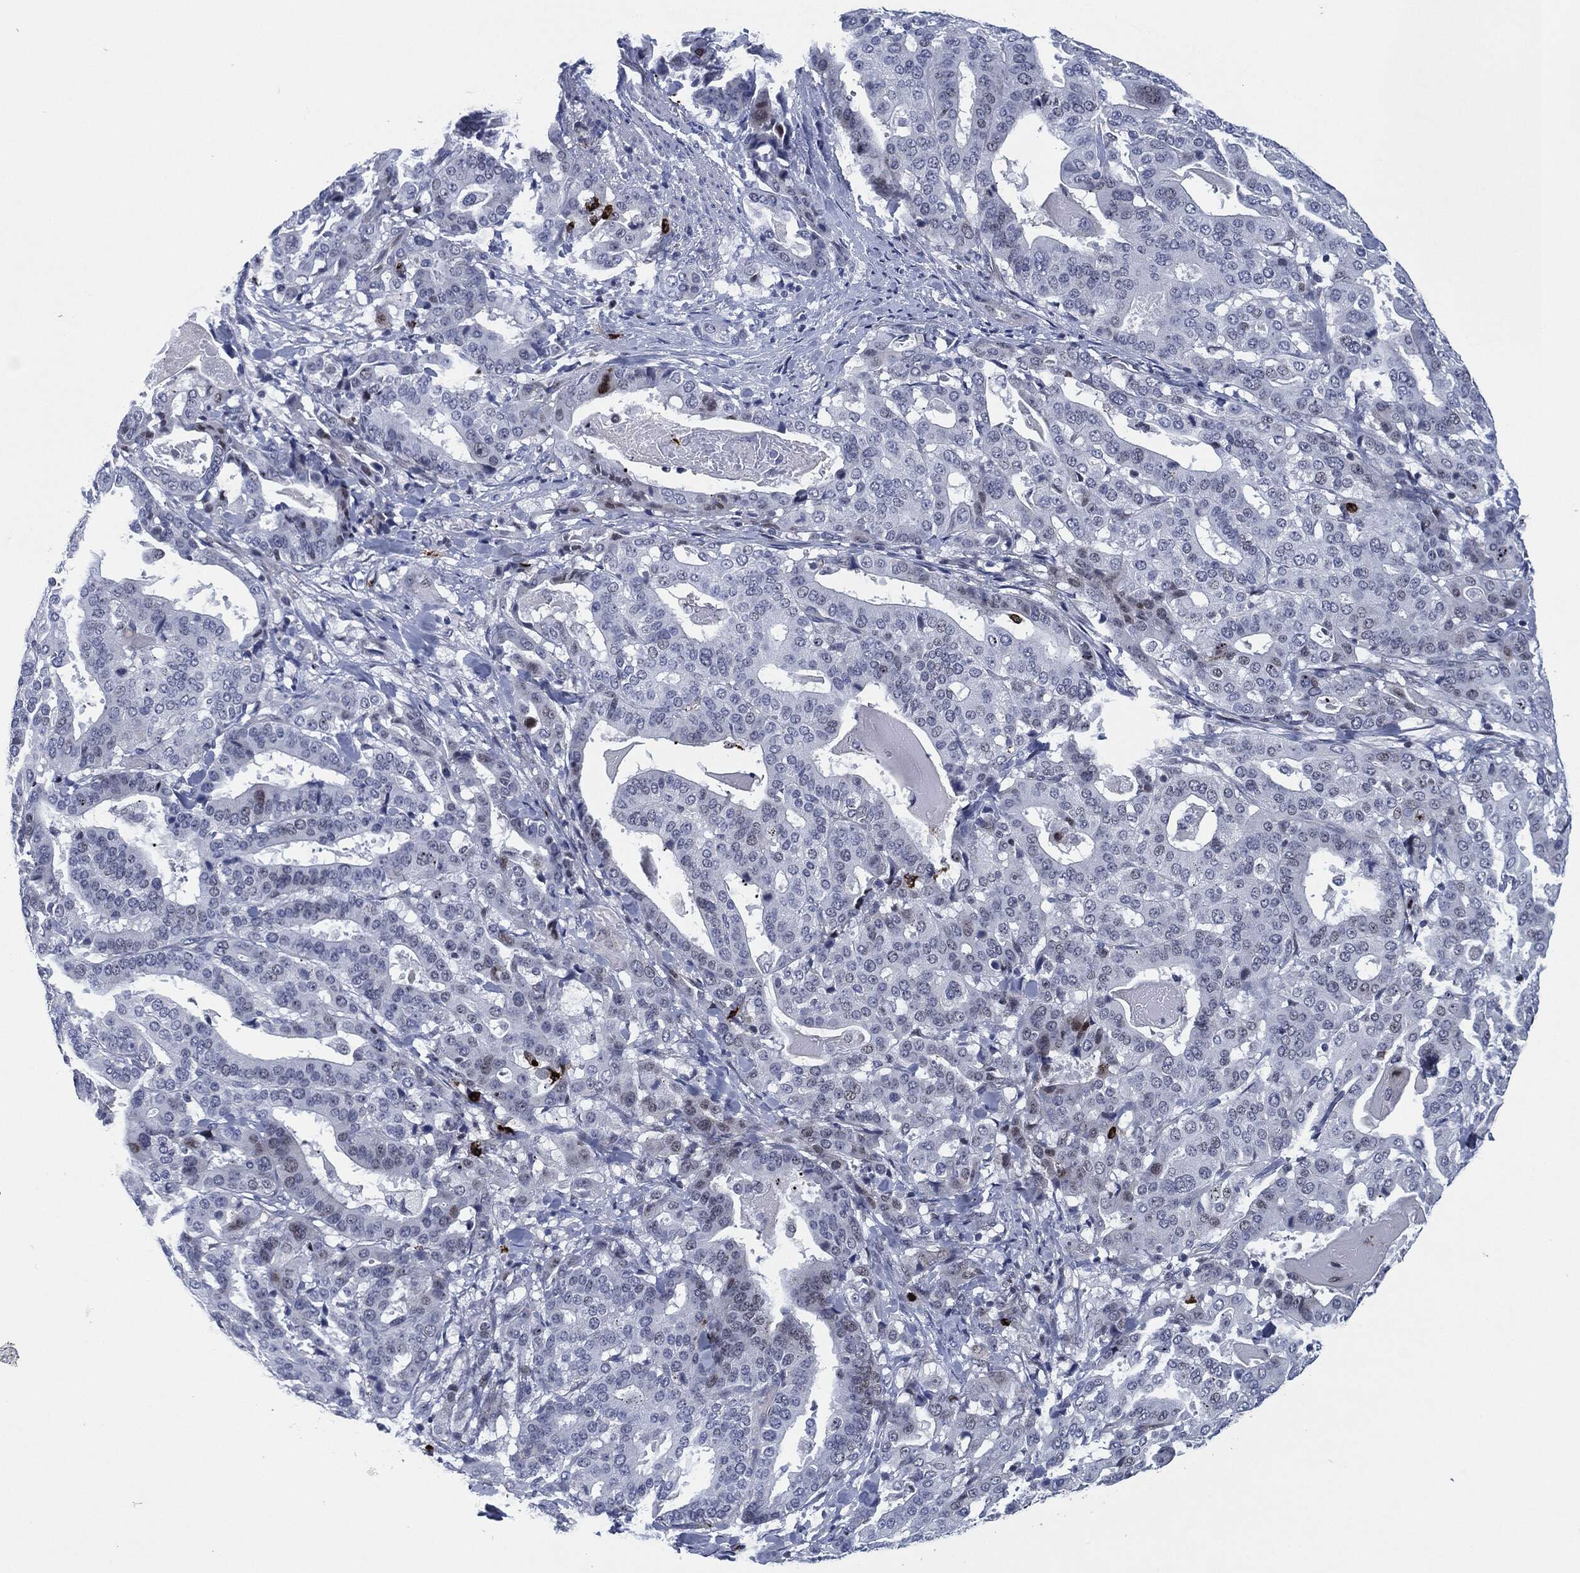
{"staining": {"intensity": "weak", "quantity": "<25%", "location": "nuclear"}, "tissue": "stomach cancer", "cell_type": "Tumor cells", "image_type": "cancer", "snomed": [{"axis": "morphology", "description": "Adenocarcinoma, NOS"}, {"axis": "topography", "description": "Stomach"}], "caption": "Stomach cancer was stained to show a protein in brown. There is no significant expression in tumor cells.", "gene": "MPO", "patient": {"sex": "male", "age": 48}}